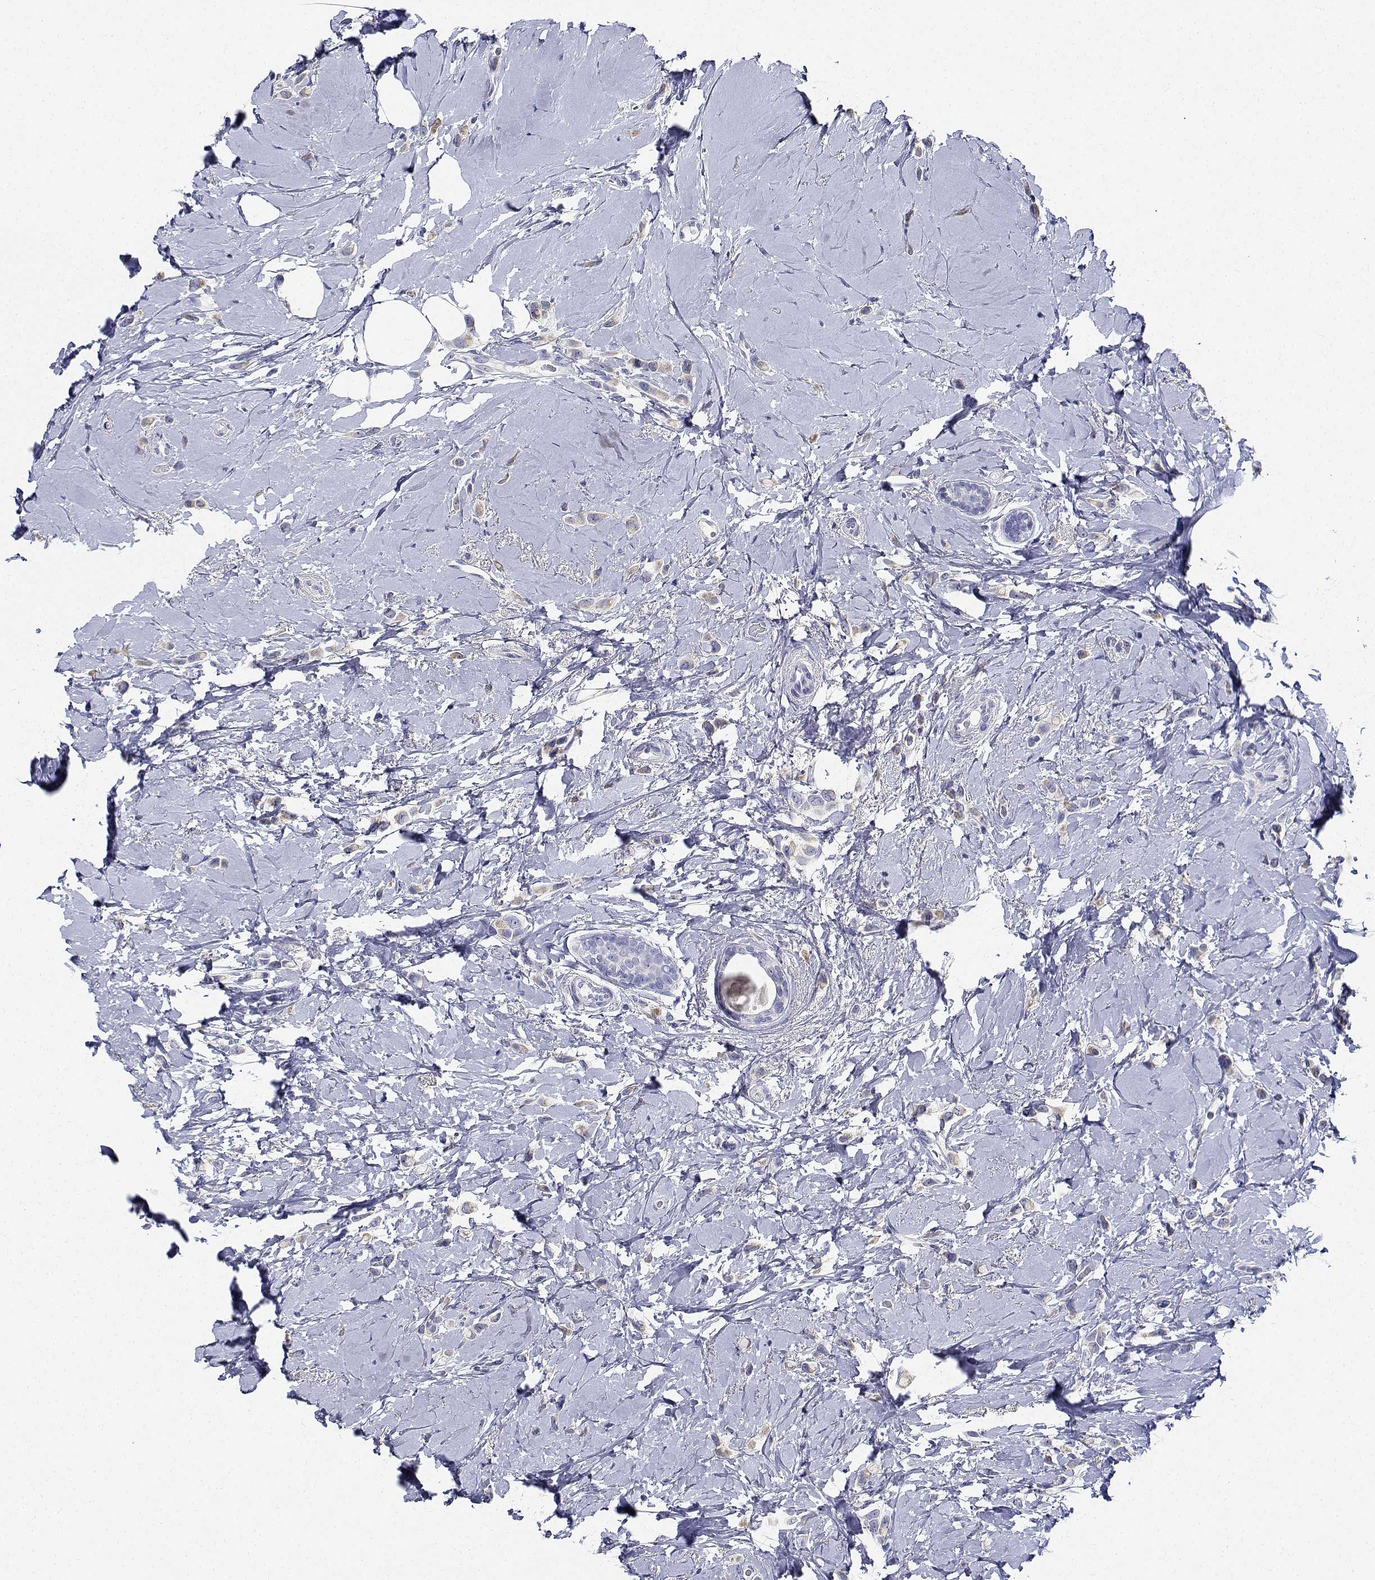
{"staining": {"intensity": "negative", "quantity": "none", "location": "none"}, "tissue": "breast cancer", "cell_type": "Tumor cells", "image_type": "cancer", "snomed": [{"axis": "morphology", "description": "Lobular carcinoma"}, {"axis": "topography", "description": "Breast"}], "caption": "This is an immunohistochemistry (IHC) image of human breast lobular carcinoma. There is no staining in tumor cells.", "gene": "CDHR3", "patient": {"sex": "female", "age": 66}}